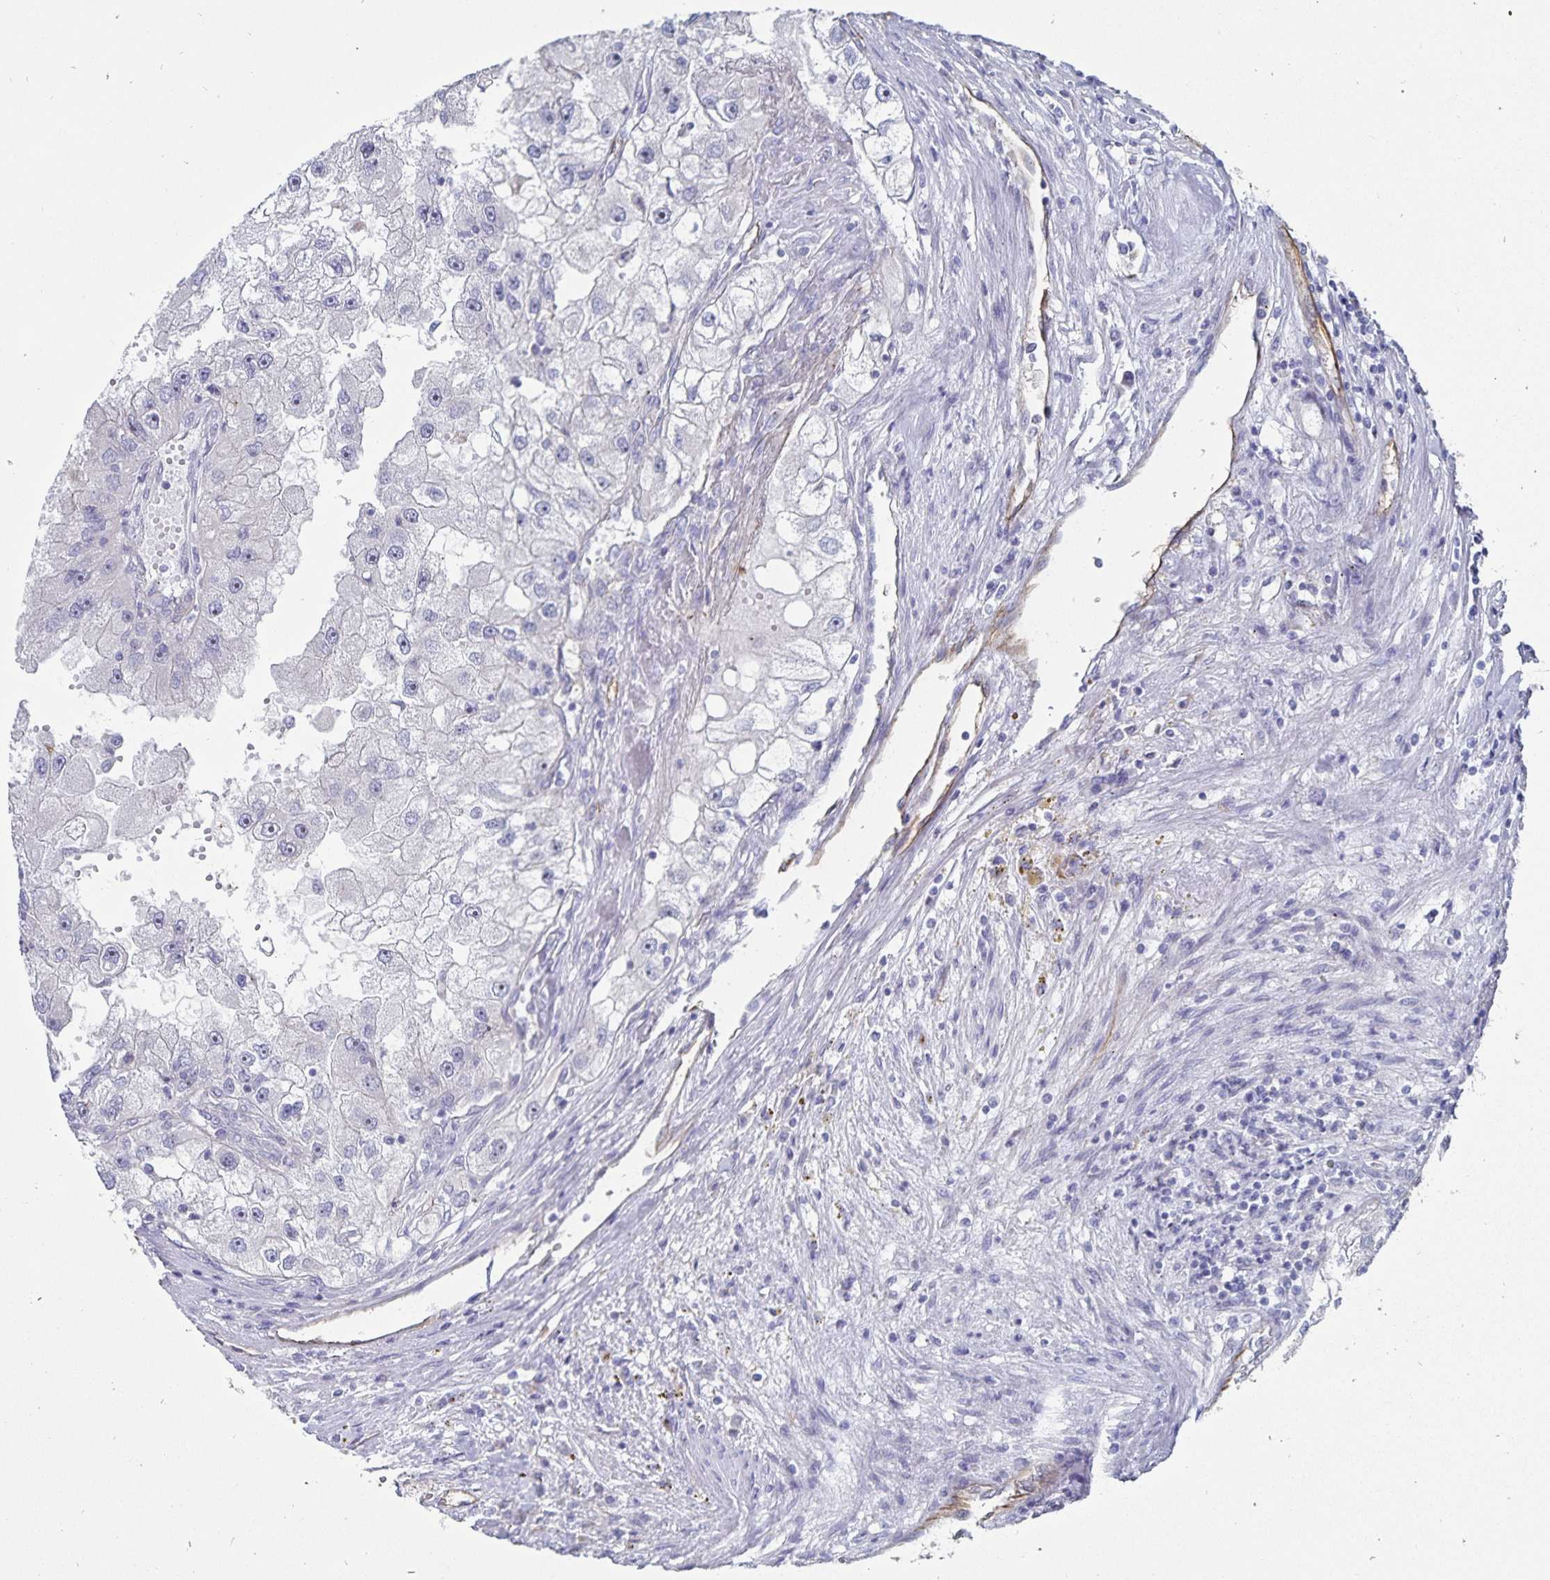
{"staining": {"intensity": "negative", "quantity": "none", "location": "none"}, "tissue": "renal cancer", "cell_type": "Tumor cells", "image_type": "cancer", "snomed": [{"axis": "morphology", "description": "Adenocarcinoma, NOS"}, {"axis": "topography", "description": "Kidney"}], "caption": "A high-resolution photomicrograph shows immunohistochemistry (IHC) staining of renal adenocarcinoma, which displays no significant positivity in tumor cells. (Stains: DAB immunohistochemistry with hematoxylin counter stain, Microscopy: brightfield microscopy at high magnification).", "gene": "SSTR1", "patient": {"sex": "male", "age": 63}}